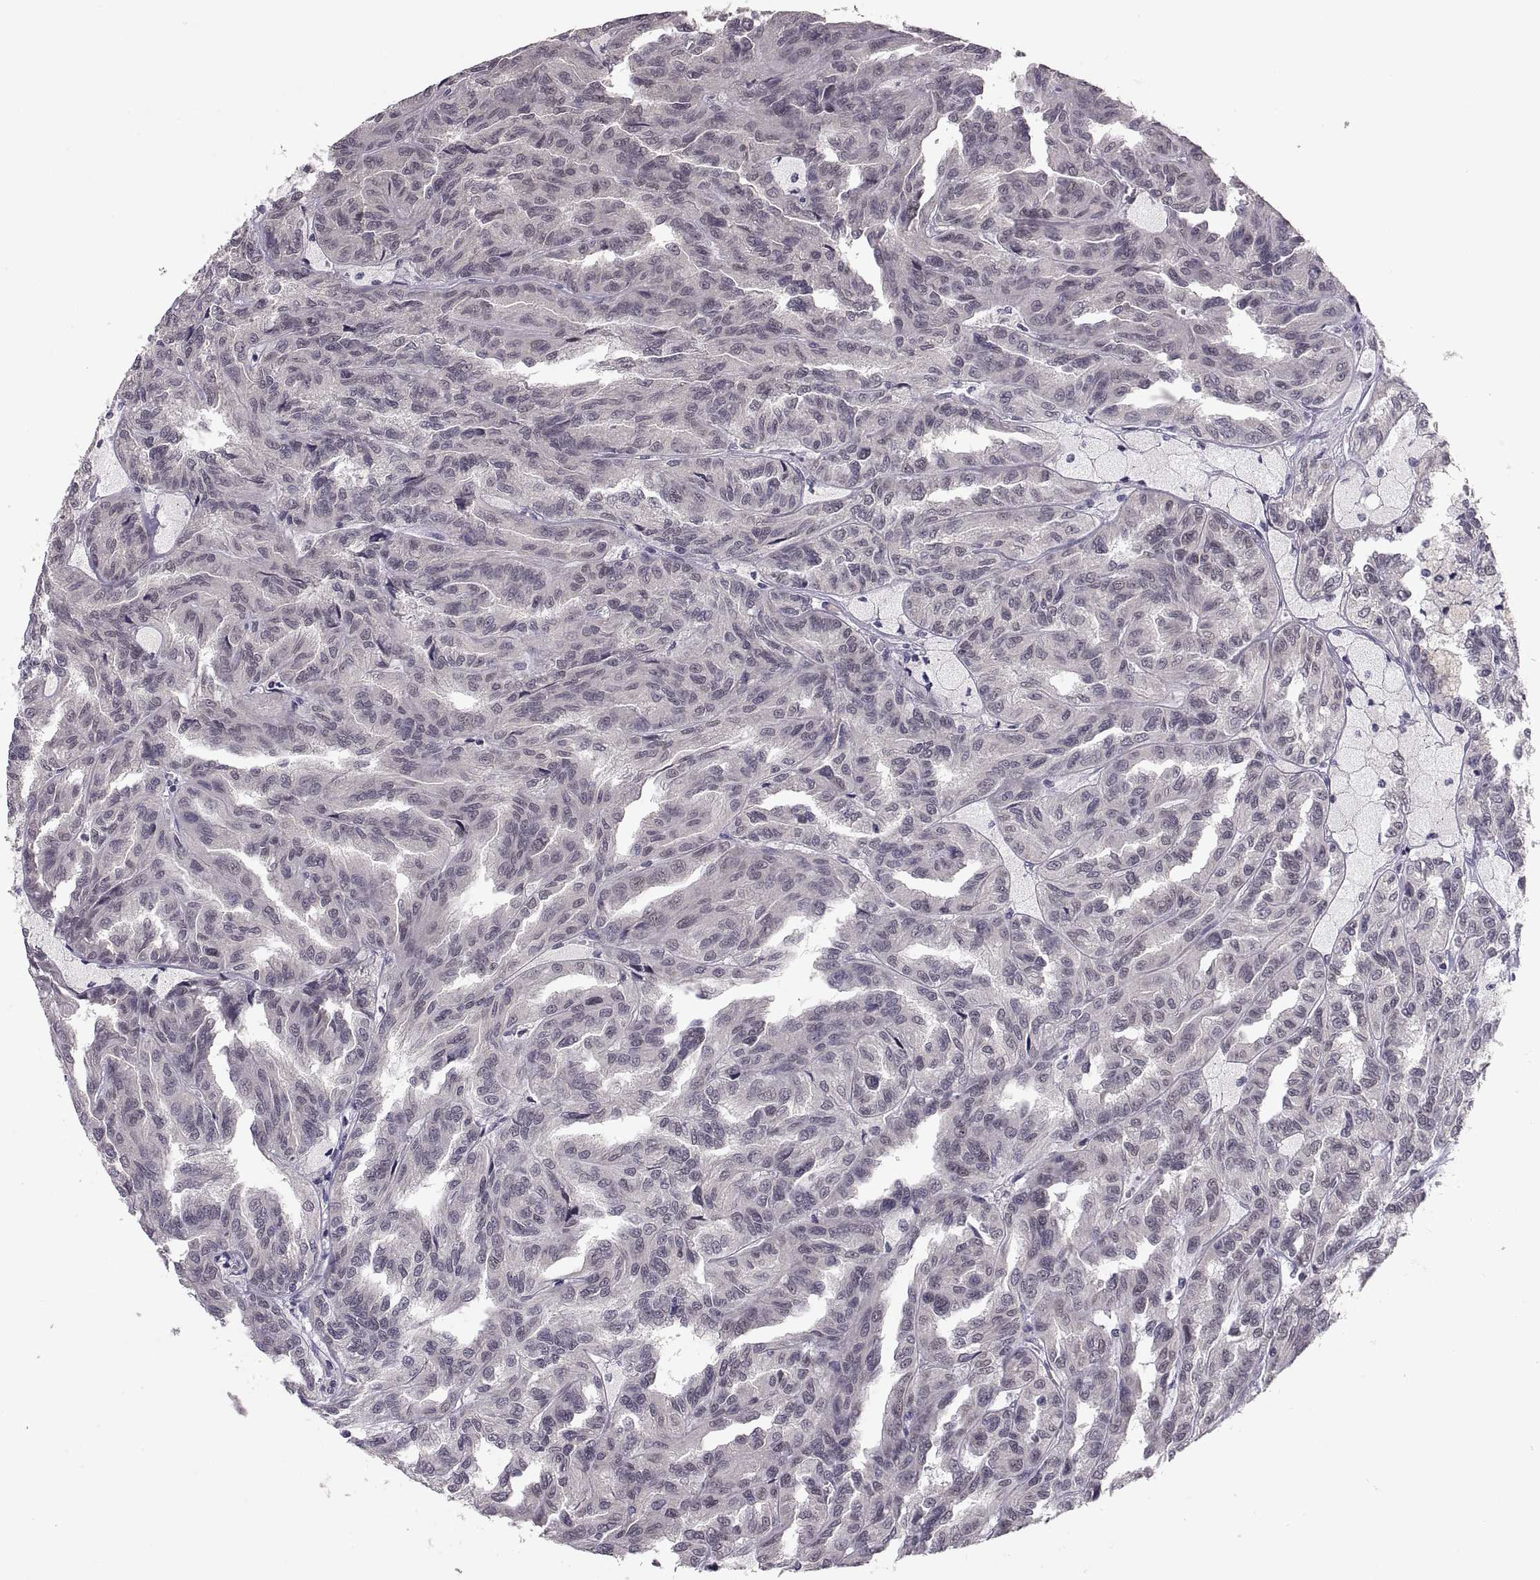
{"staining": {"intensity": "negative", "quantity": "none", "location": "none"}, "tissue": "renal cancer", "cell_type": "Tumor cells", "image_type": "cancer", "snomed": [{"axis": "morphology", "description": "Adenocarcinoma, NOS"}, {"axis": "topography", "description": "Kidney"}], "caption": "An immunohistochemistry micrograph of adenocarcinoma (renal) is shown. There is no staining in tumor cells of adenocarcinoma (renal). (DAB IHC visualized using brightfield microscopy, high magnification).", "gene": "PAX2", "patient": {"sex": "male", "age": 79}}